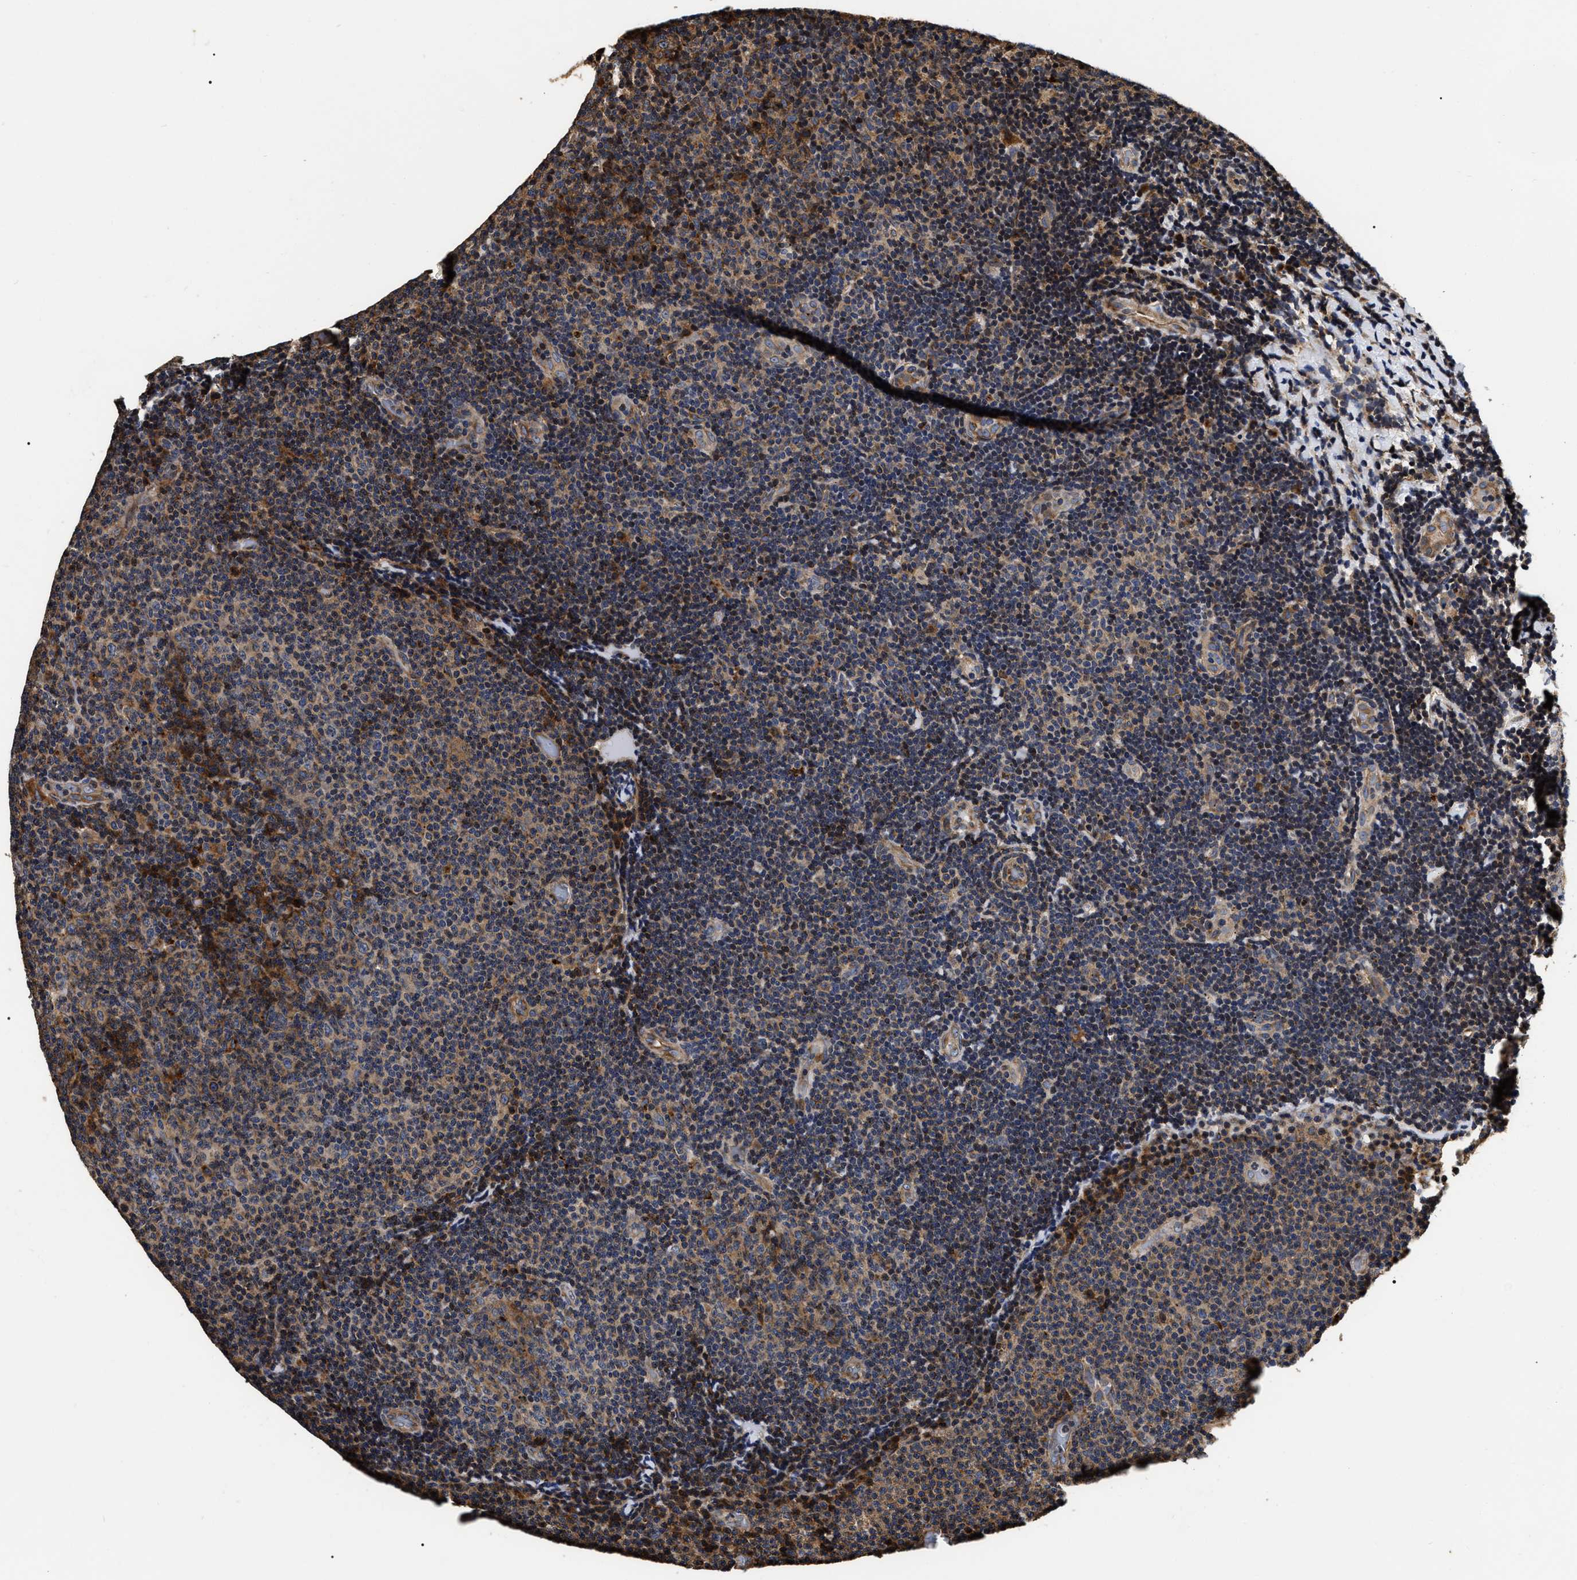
{"staining": {"intensity": "weak", "quantity": ">75%", "location": "cytoplasmic/membranous"}, "tissue": "lymphoma", "cell_type": "Tumor cells", "image_type": "cancer", "snomed": [{"axis": "morphology", "description": "Malignant lymphoma, non-Hodgkin's type, Low grade"}, {"axis": "topography", "description": "Lymph node"}], "caption": "Protein staining reveals weak cytoplasmic/membranous expression in about >75% of tumor cells in low-grade malignant lymphoma, non-Hodgkin's type.", "gene": "ABCG8", "patient": {"sex": "male", "age": 83}}